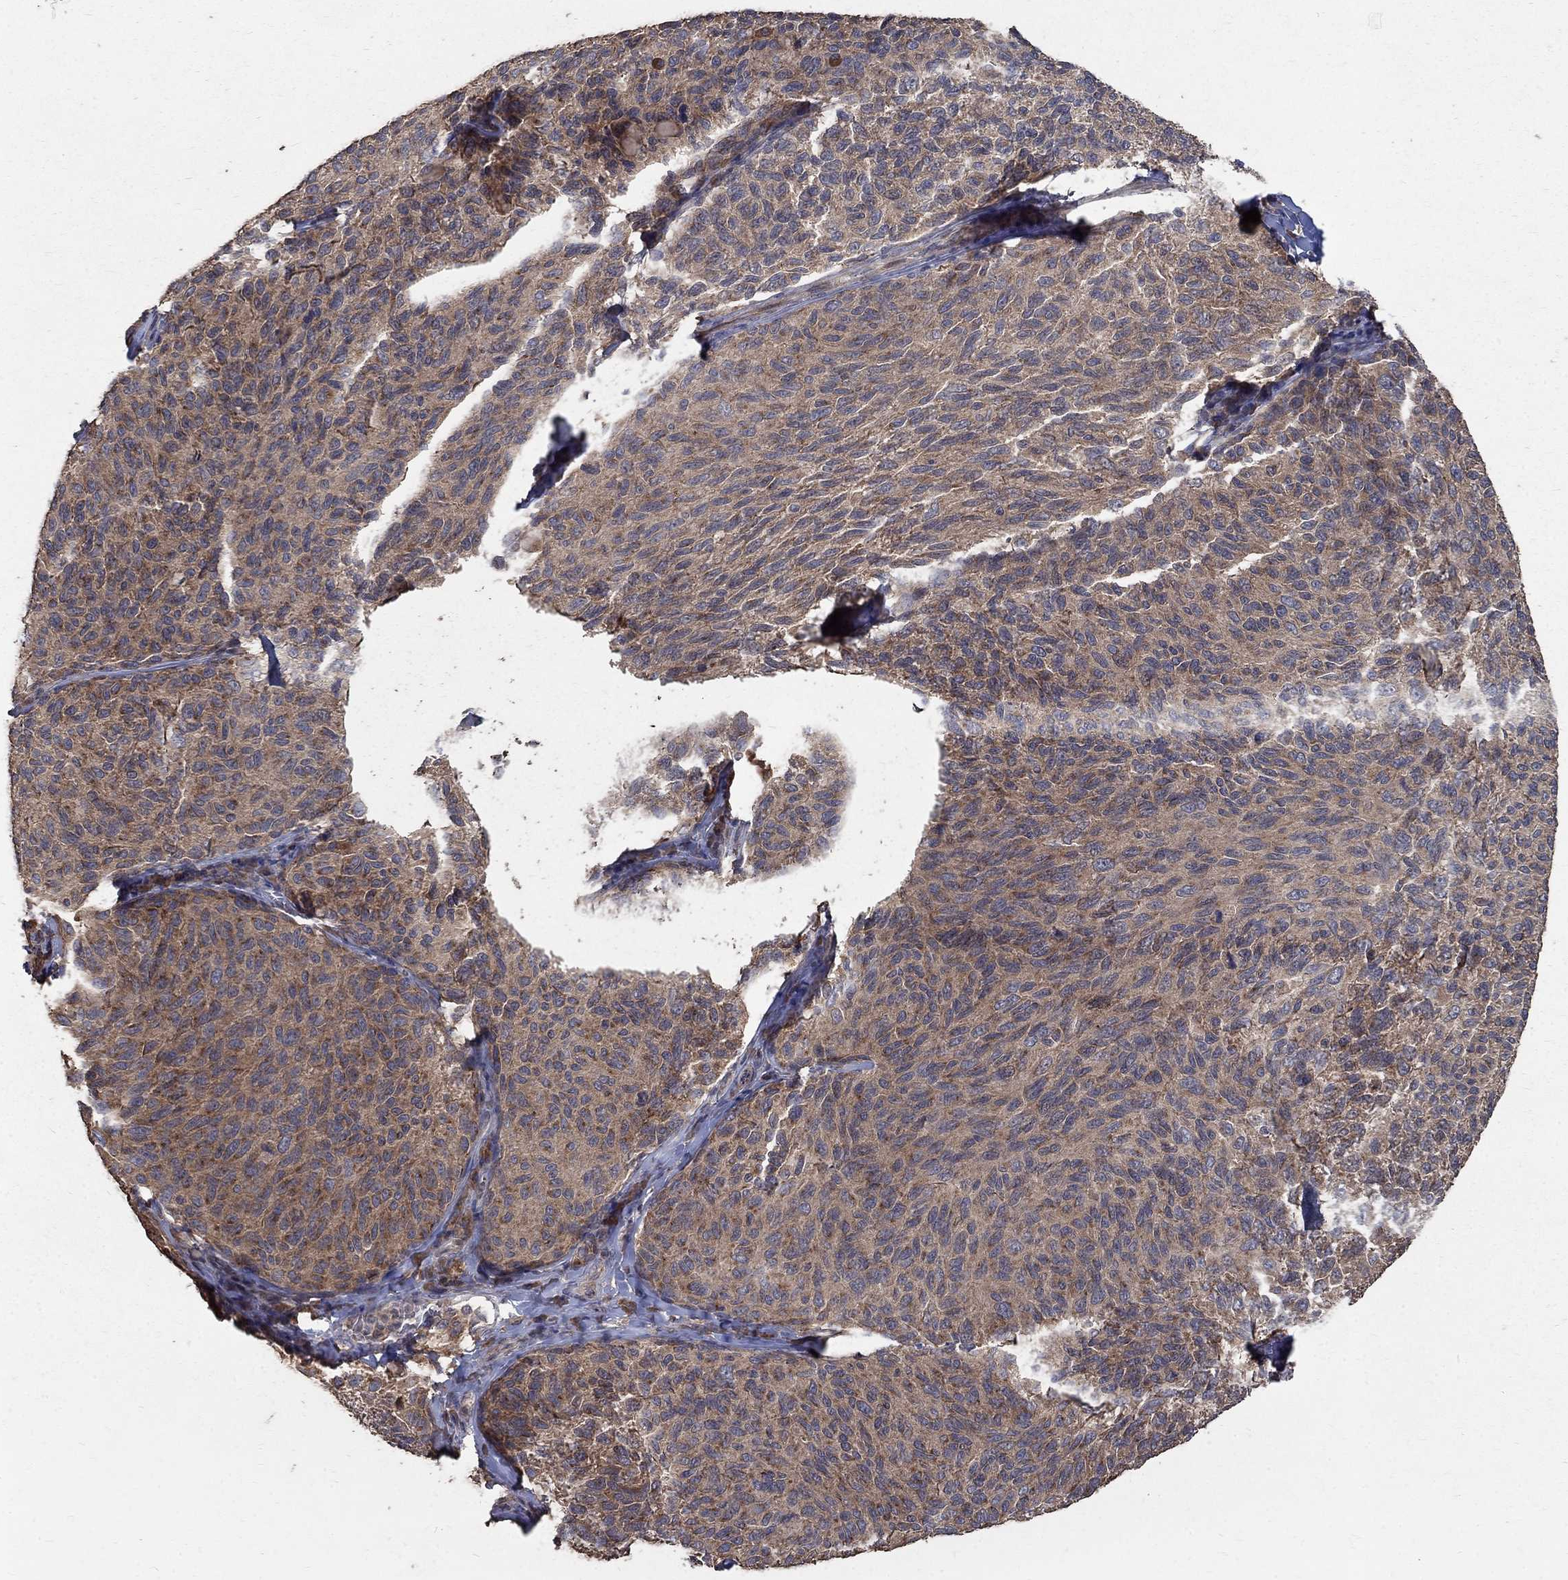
{"staining": {"intensity": "moderate", "quantity": "25%-75%", "location": "cytoplasmic/membranous"}, "tissue": "melanoma", "cell_type": "Tumor cells", "image_type": "cancer", "snomed": [{"axis": "morphology", "description": "Malignant melanoma, NOS"}, {"axis": "topography", "description": "Skin"}], "caption": "Protein staining of melanoma tissue shows moderate cytoplasmic/membranous staining in about 25%-75% of tumor cells. (brown staining indicates protein expression, while blue staining denotes nuclei).", "gene": "C17orf75", "patient": {"sex": "female", "age": 73}}